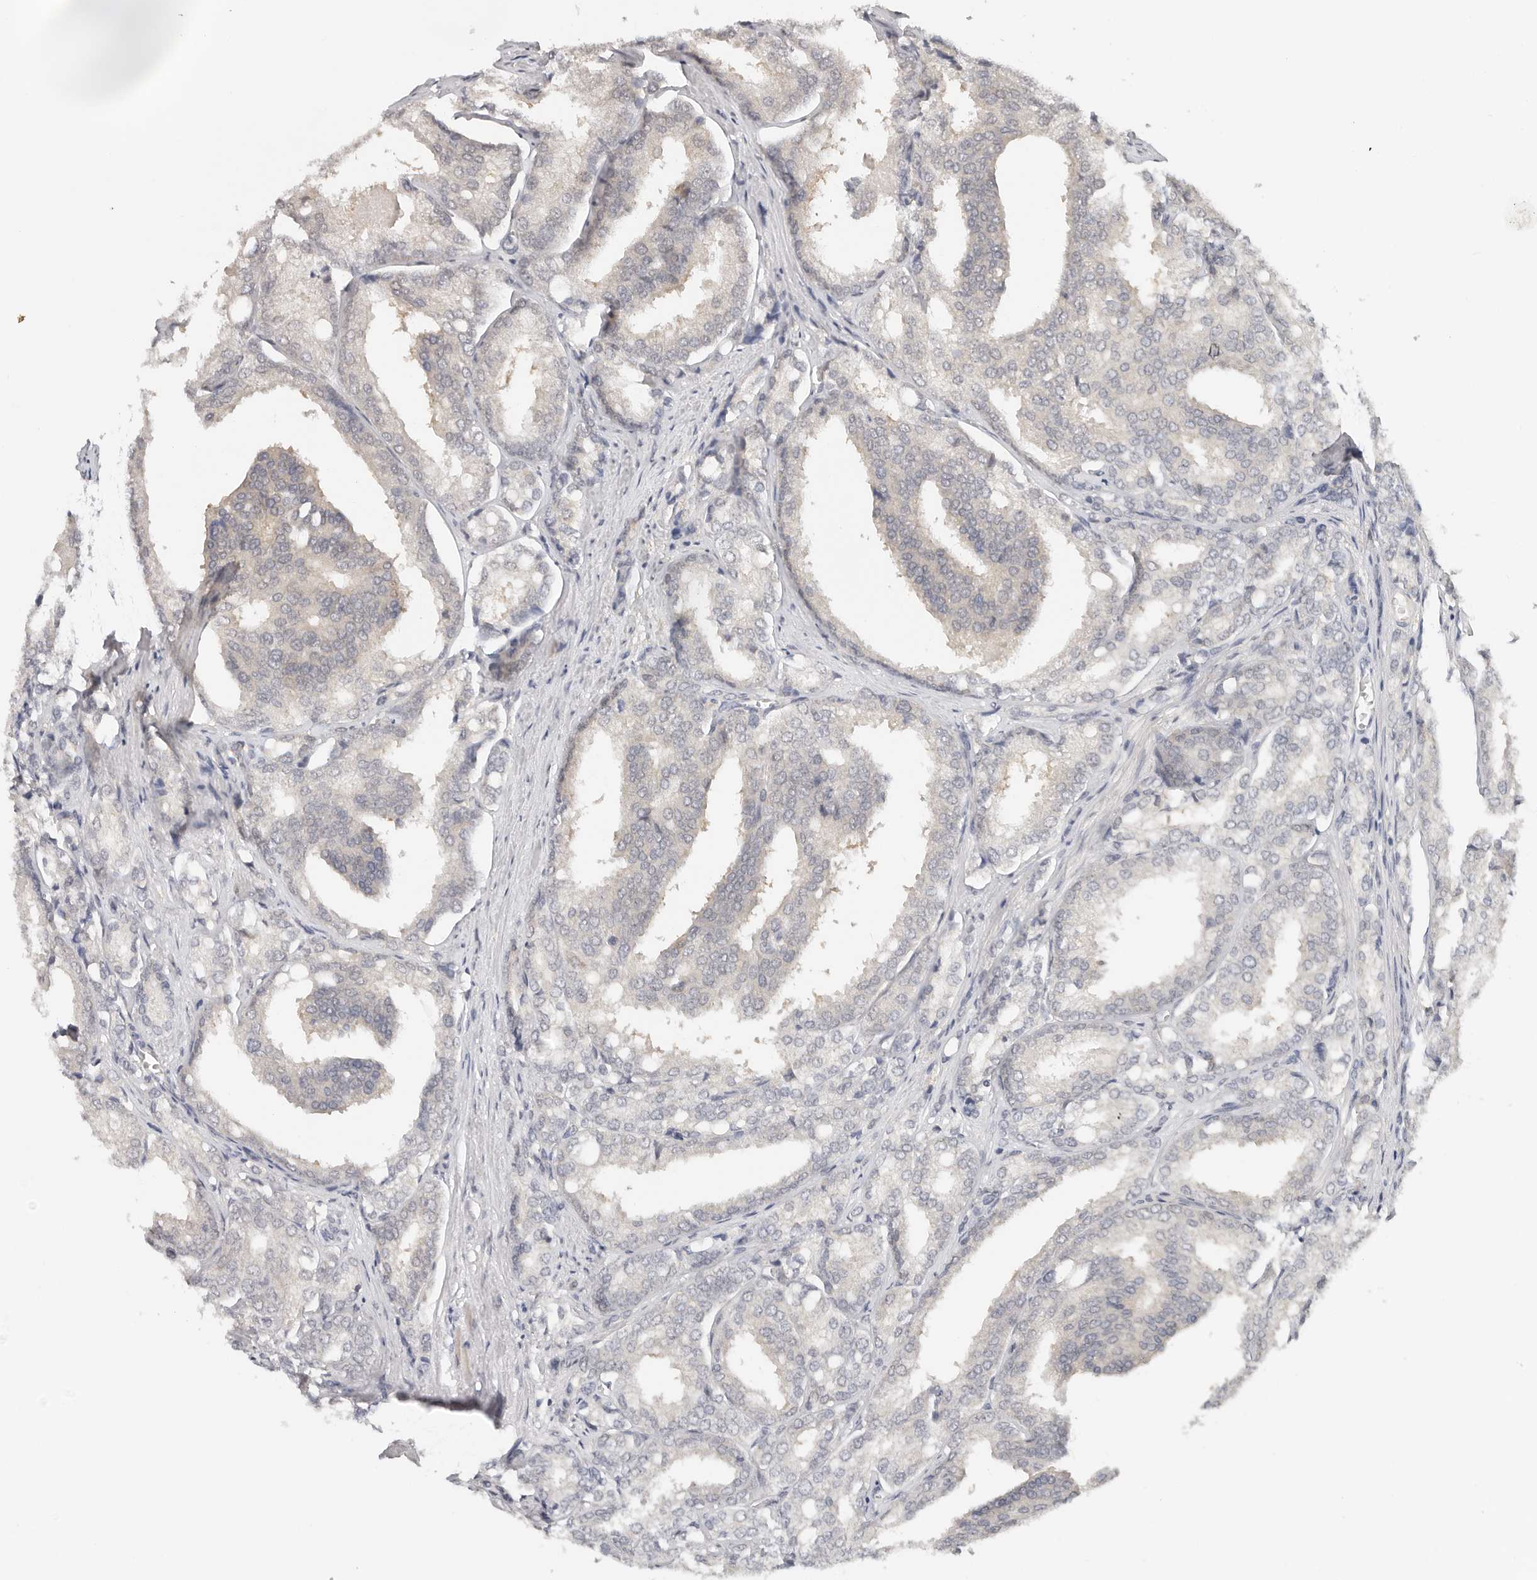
{"staining": {"intensity": "negative", "quantity": "none", "location": "none"}, "tissue": "prostate cancer", "cell_type": "Tumor cells", "image_type": "cancer", "snomed": [{"axis": "morphology", "description": "Adenocarcinoma, High grade"}, {"axis": "topography", "description": "Prostate"}], "caption": "Immunohistochemistry (IHC) photomicrograph of human adenocarcinoma (high-grade) (prostate) stained for a protein (brown), which reveals no staining in tumor cells. Nuclei are stained in blue.", "gene": "LARP7", "patient": {"sex": "male", "age": 50}}